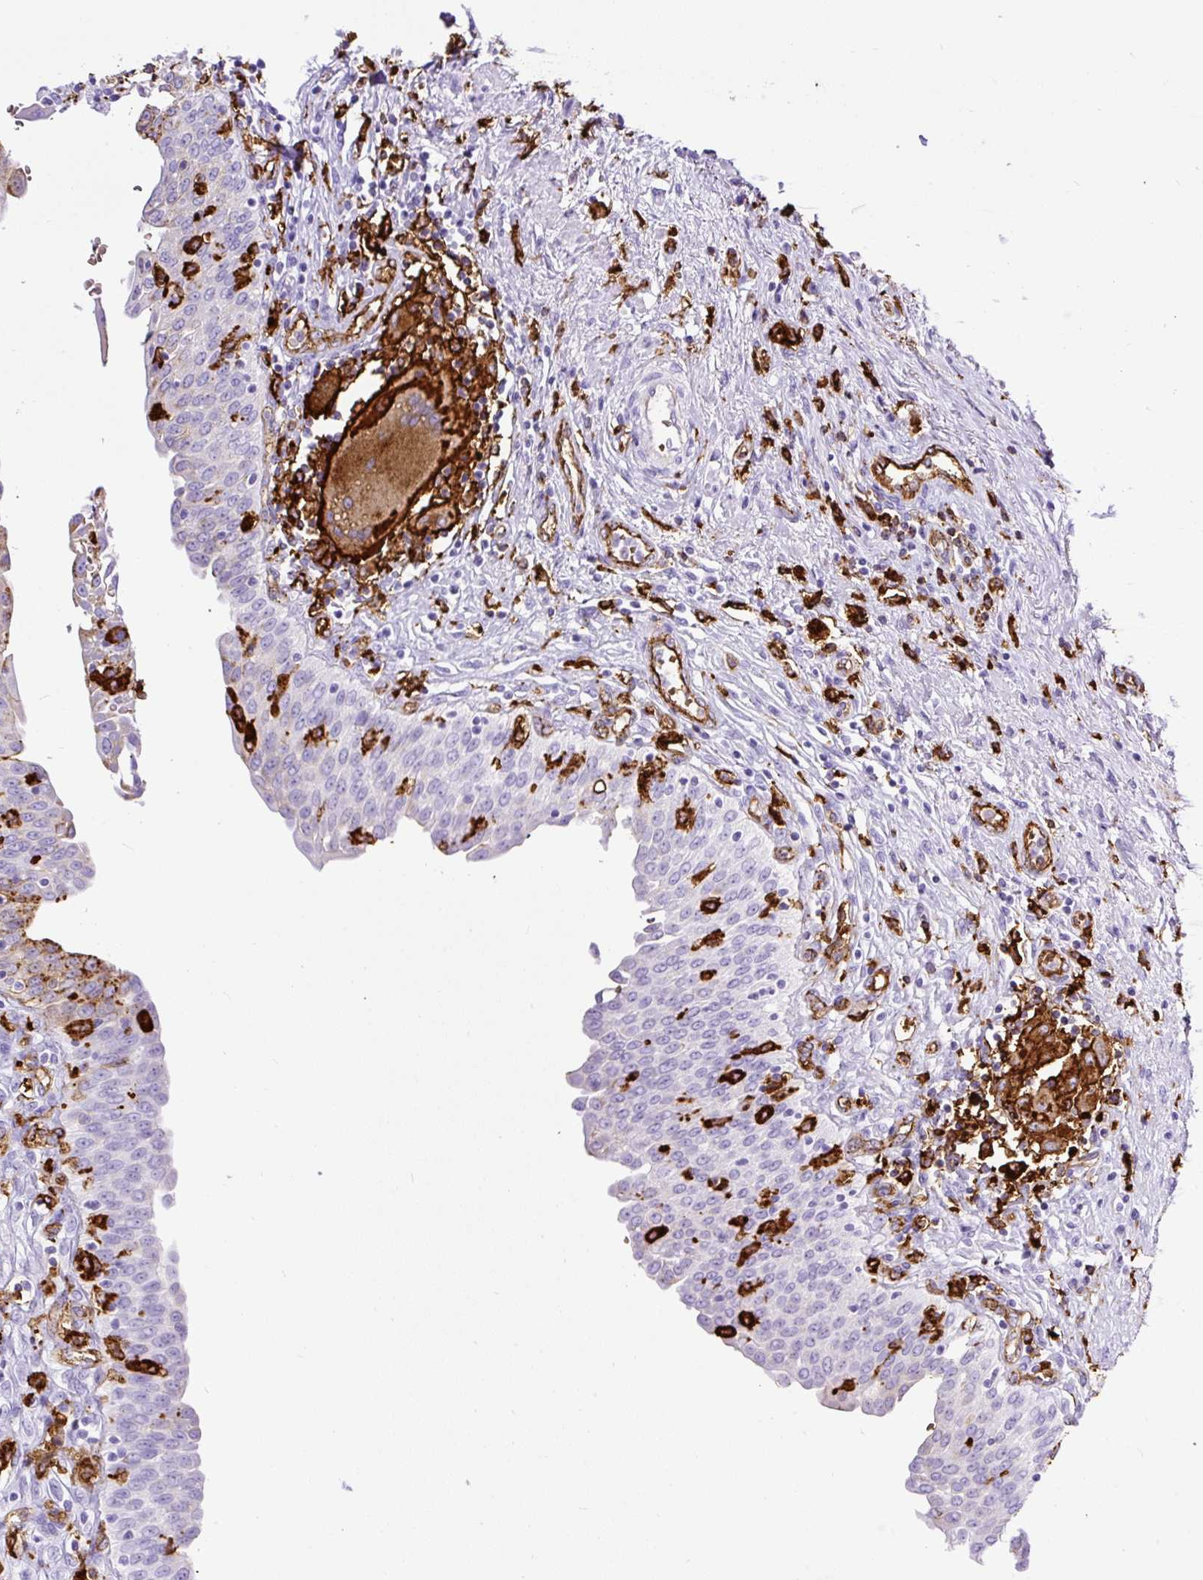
{"staining": {"intensity": "moderate", "quantity": "<25%", "location": "cytoplasmic/membranous"}, "tissue": "urinary bladder", "cell_type": "Urothelial cells", "image_type": "normal", "snomed": [{"axis": "morphology", "description": "Normal tissue, NOS"}, {"axis": "topography", "description": "Urinary bladder"}], "caption": "Protein expression analysis of benign human urinary bladder reveals moderate cytoplasmic/membranous positivity in about <25% of urothelial cells. The protein is shown in brown color, while the nuclei are stained blue.", "gene": "HLA", "patient": {"sex": "male", "age": 71}}